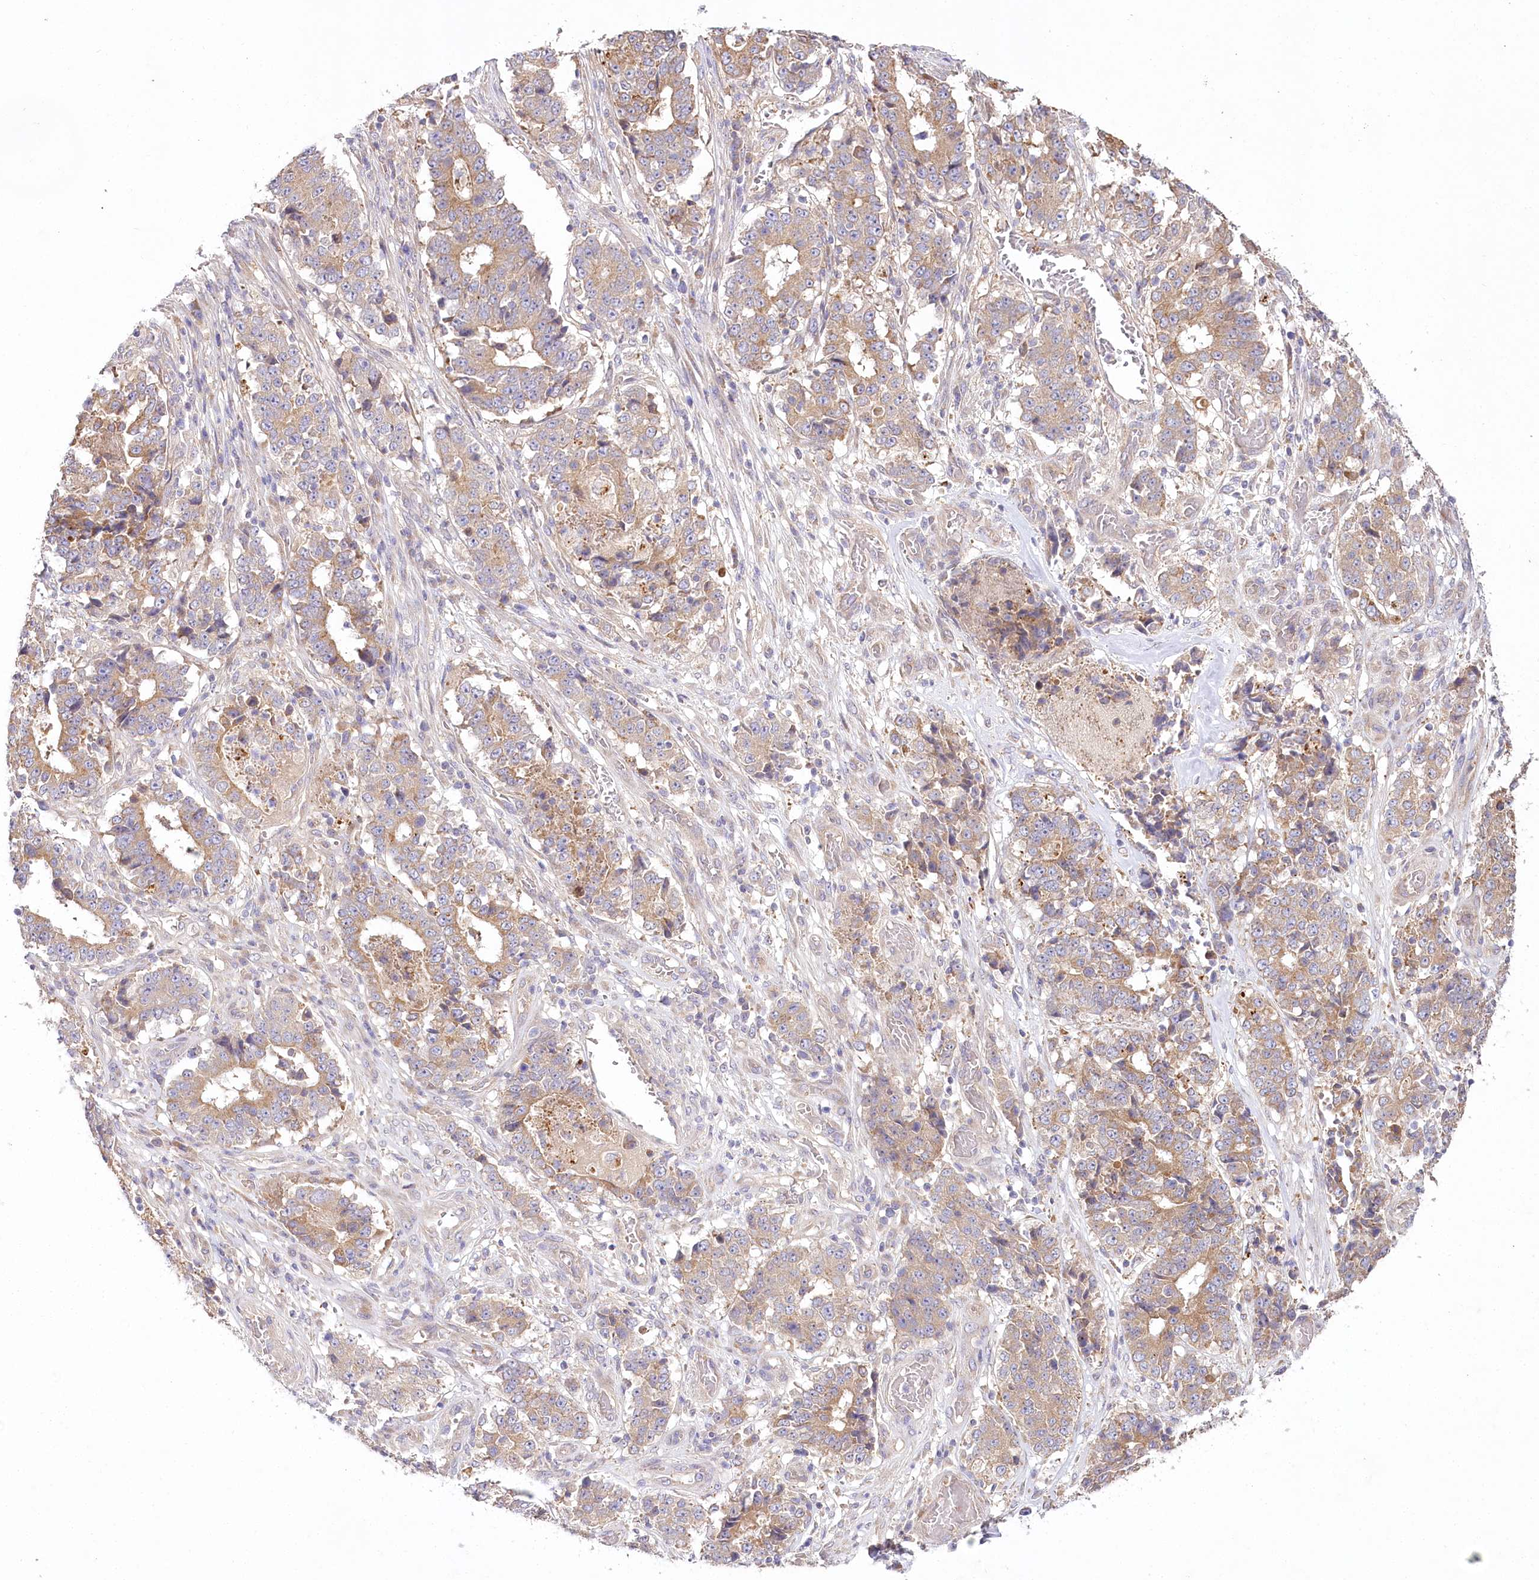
{"staining": {"intensity": "moderate", "quantity": "<25%", "location": "cytoplasmic/membranous"}, "tissue": "stomach cancer", "cell_type": "Tumor cells", "image_type": "cancer", "snomed": [{"axis": "morphology", "description": "Adenocarcinoma, NOS"}, {"axis": "topography", "description": "Stomach"}], "caption": "Moderate cytoplasmic/membranous staining is seen in about <25% of tumor cells in stomach cancer. (Stains: DAB in brown, nuclei in blue, Microscopy: brightfield microscopy at high magnification).", "gene": "PYROXD1", "patient": {"sex": "male", "age": 59}}